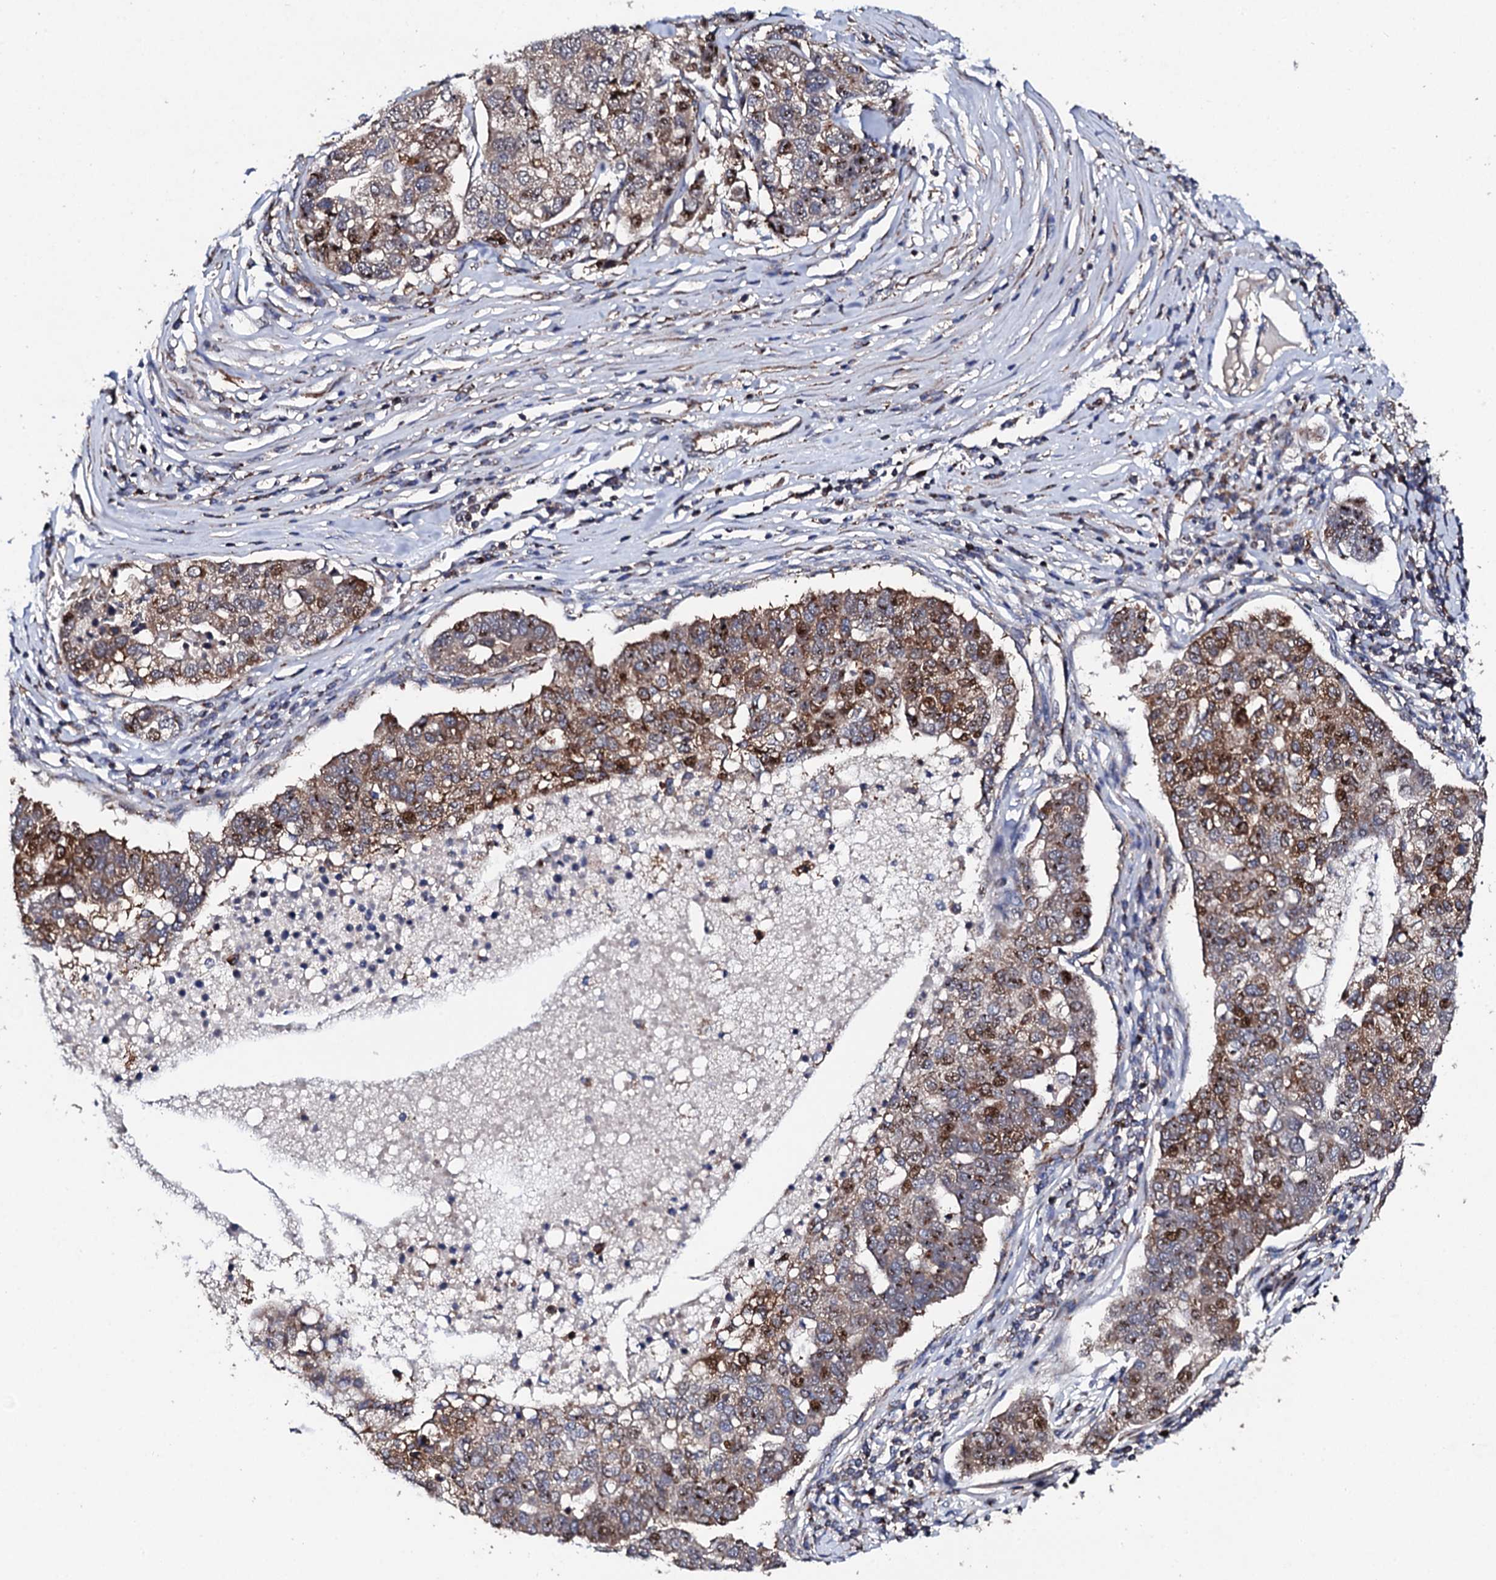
{"staining": {"intensity": "moderate", "quantity": ">75%", "location": "cytoplasmic/membranous,nuclear"}, "tissue": "pancreatic cancer", "cell_type": "Tumor cells", "image_type": "cancer", "snomed": [{"axis": "morphology", "description": "Adenocarcinoma, NOS"}, {"axis": "topography", "description": "Pancreas"}], "caption": "A brown stain shows moderate cytoplasmic/membranous and nuclear positivity of a protein in pancreatic cancer (adenocarcinoma) tumor cells.", "gene": "GTPBP4", "patient": {"sex": "female", "age": 61}}